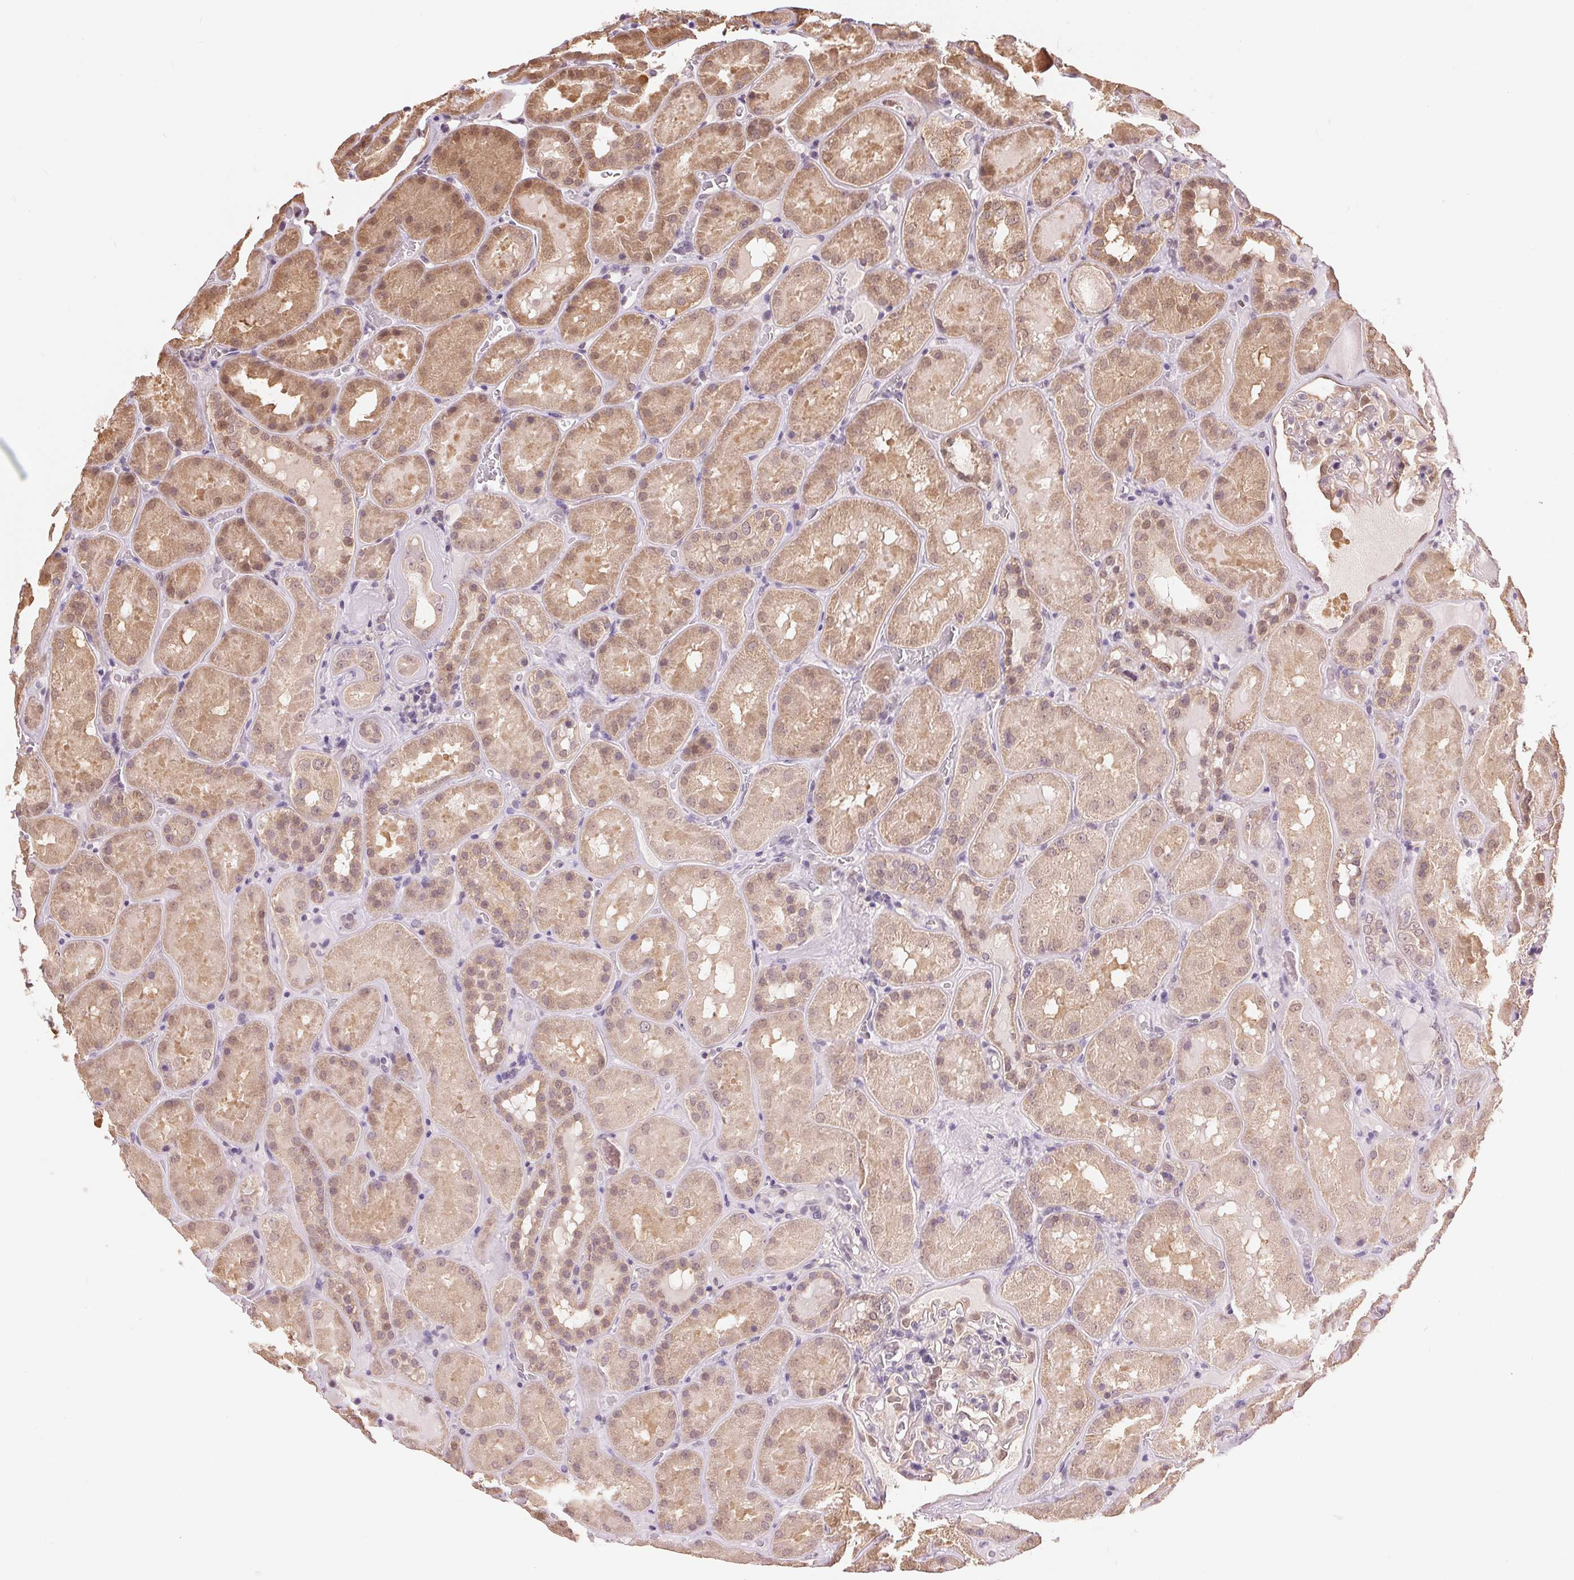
{"staining": {"intensity": "weak", "quantity": "<25%", "location": "cytoplasmic/membranous,nuclear"}, "tissue": "kidney", "cell_type": "Cells in glomeruli", "image_type": "normal", "snomed": [{"axis": "morphology", "description": "Normal tissue, NOS"}, {"axis": "topography", "description": "Kidney"}], "caption": "Micrograph shows no protein positivity in cells in glomeruli of normal kidney. Nuclei are stained in blue.", "gene": "TMEM273", "patient": {"sex": "male", "age": 73}}